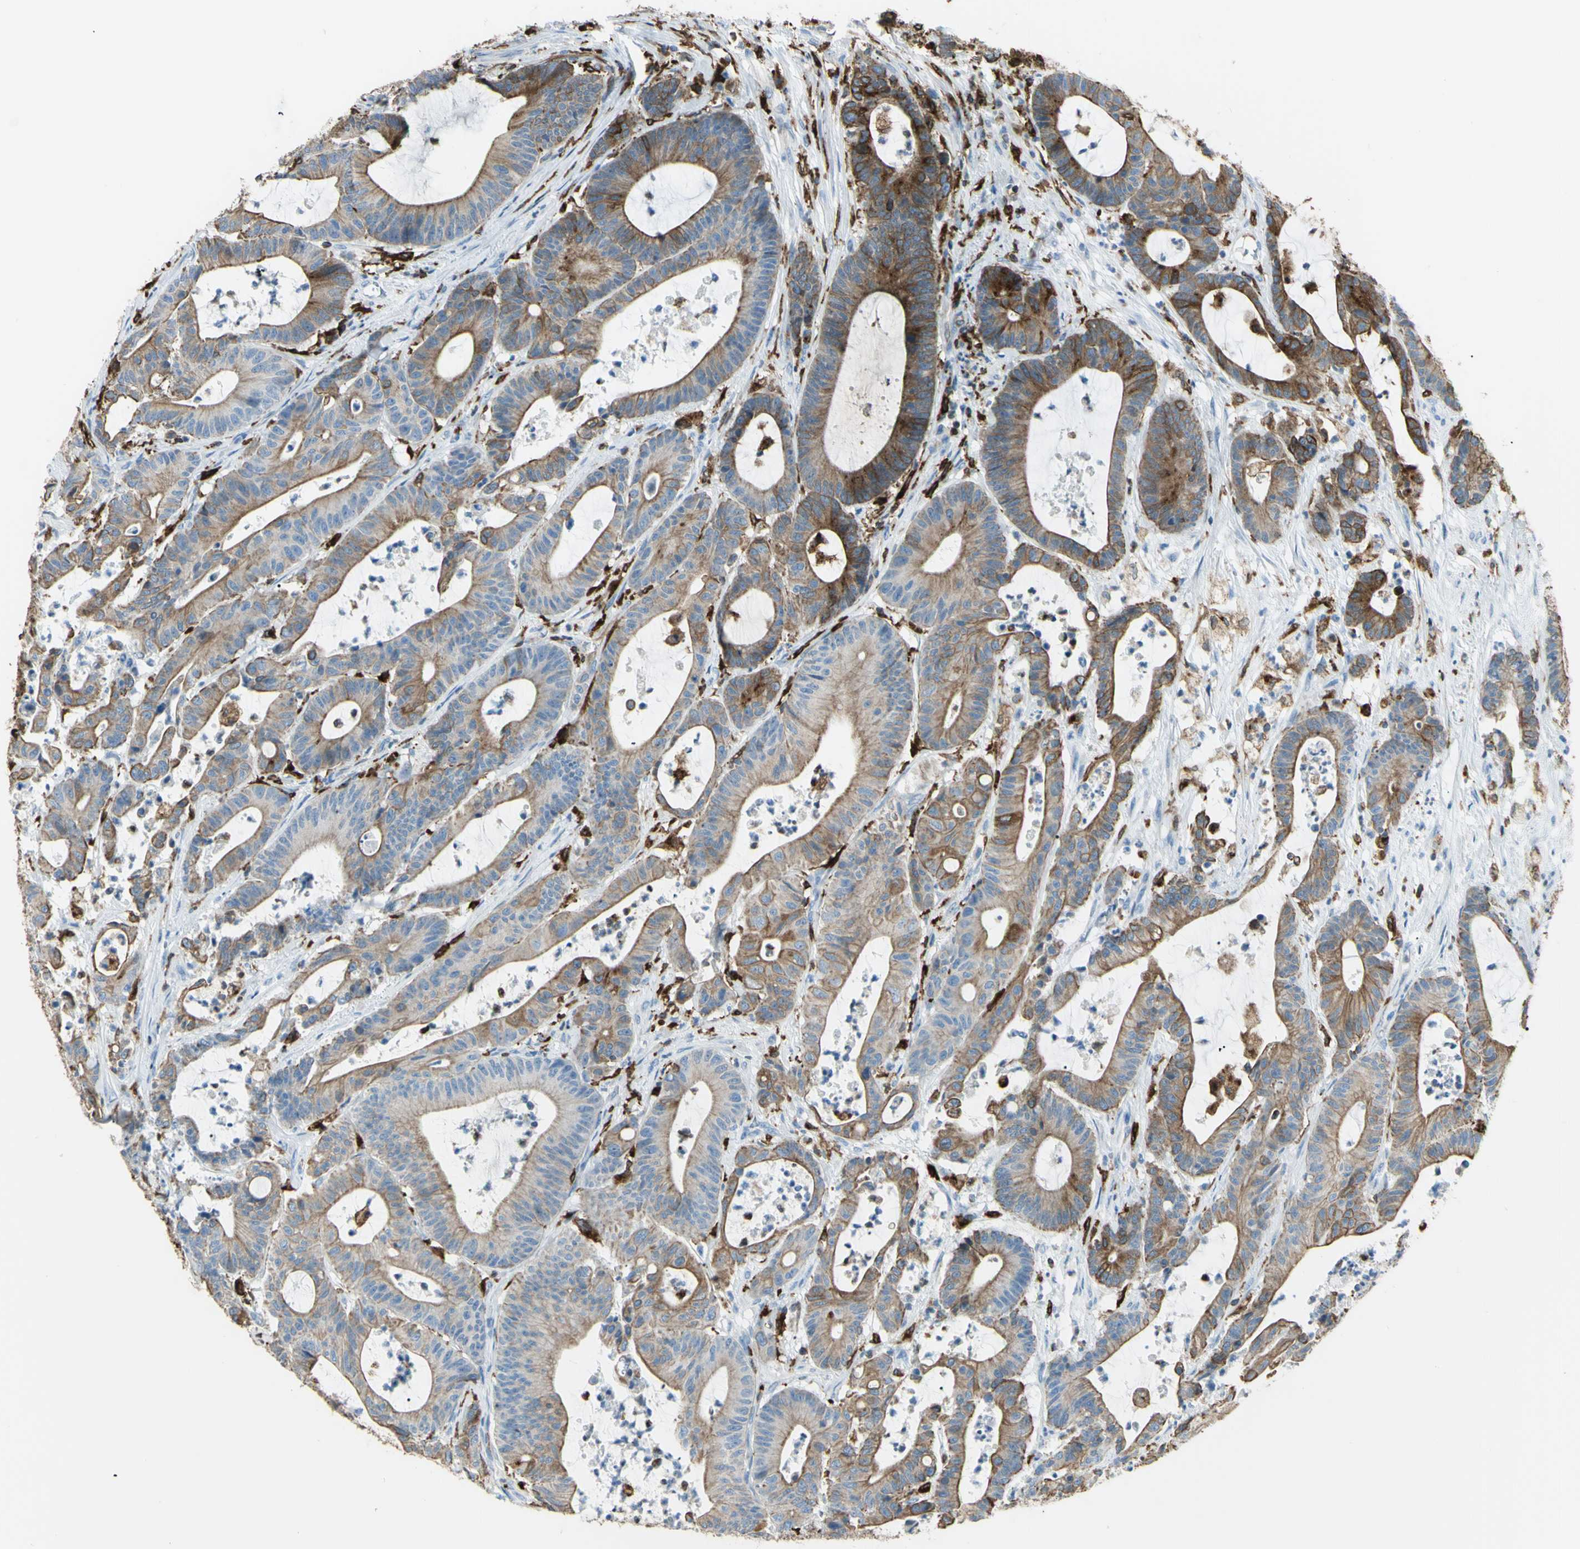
{"staining": {"intensity": "weak", "quantity": ">75%", "location": "cytoplasmic/membranous"}, "tissue": "colorectal cancer", "cell_type": "Tumor cells", "image_type": "cancer", "snomed": [{"axis": "morphology", "description": "Adenocarcinoma, NOS"}, {"axis": "topography", "description": "Colon"}], "caption": "Immunohistochemical staining of human adenocarcinoma (colorectal) exhibits low levels of weak cytoplasmic/membranous protein staining in about >75% of tumor cells. Nuclei are stained in blue.", "gene": "CD74", "patient": {"sex": "female", "age": 84}}